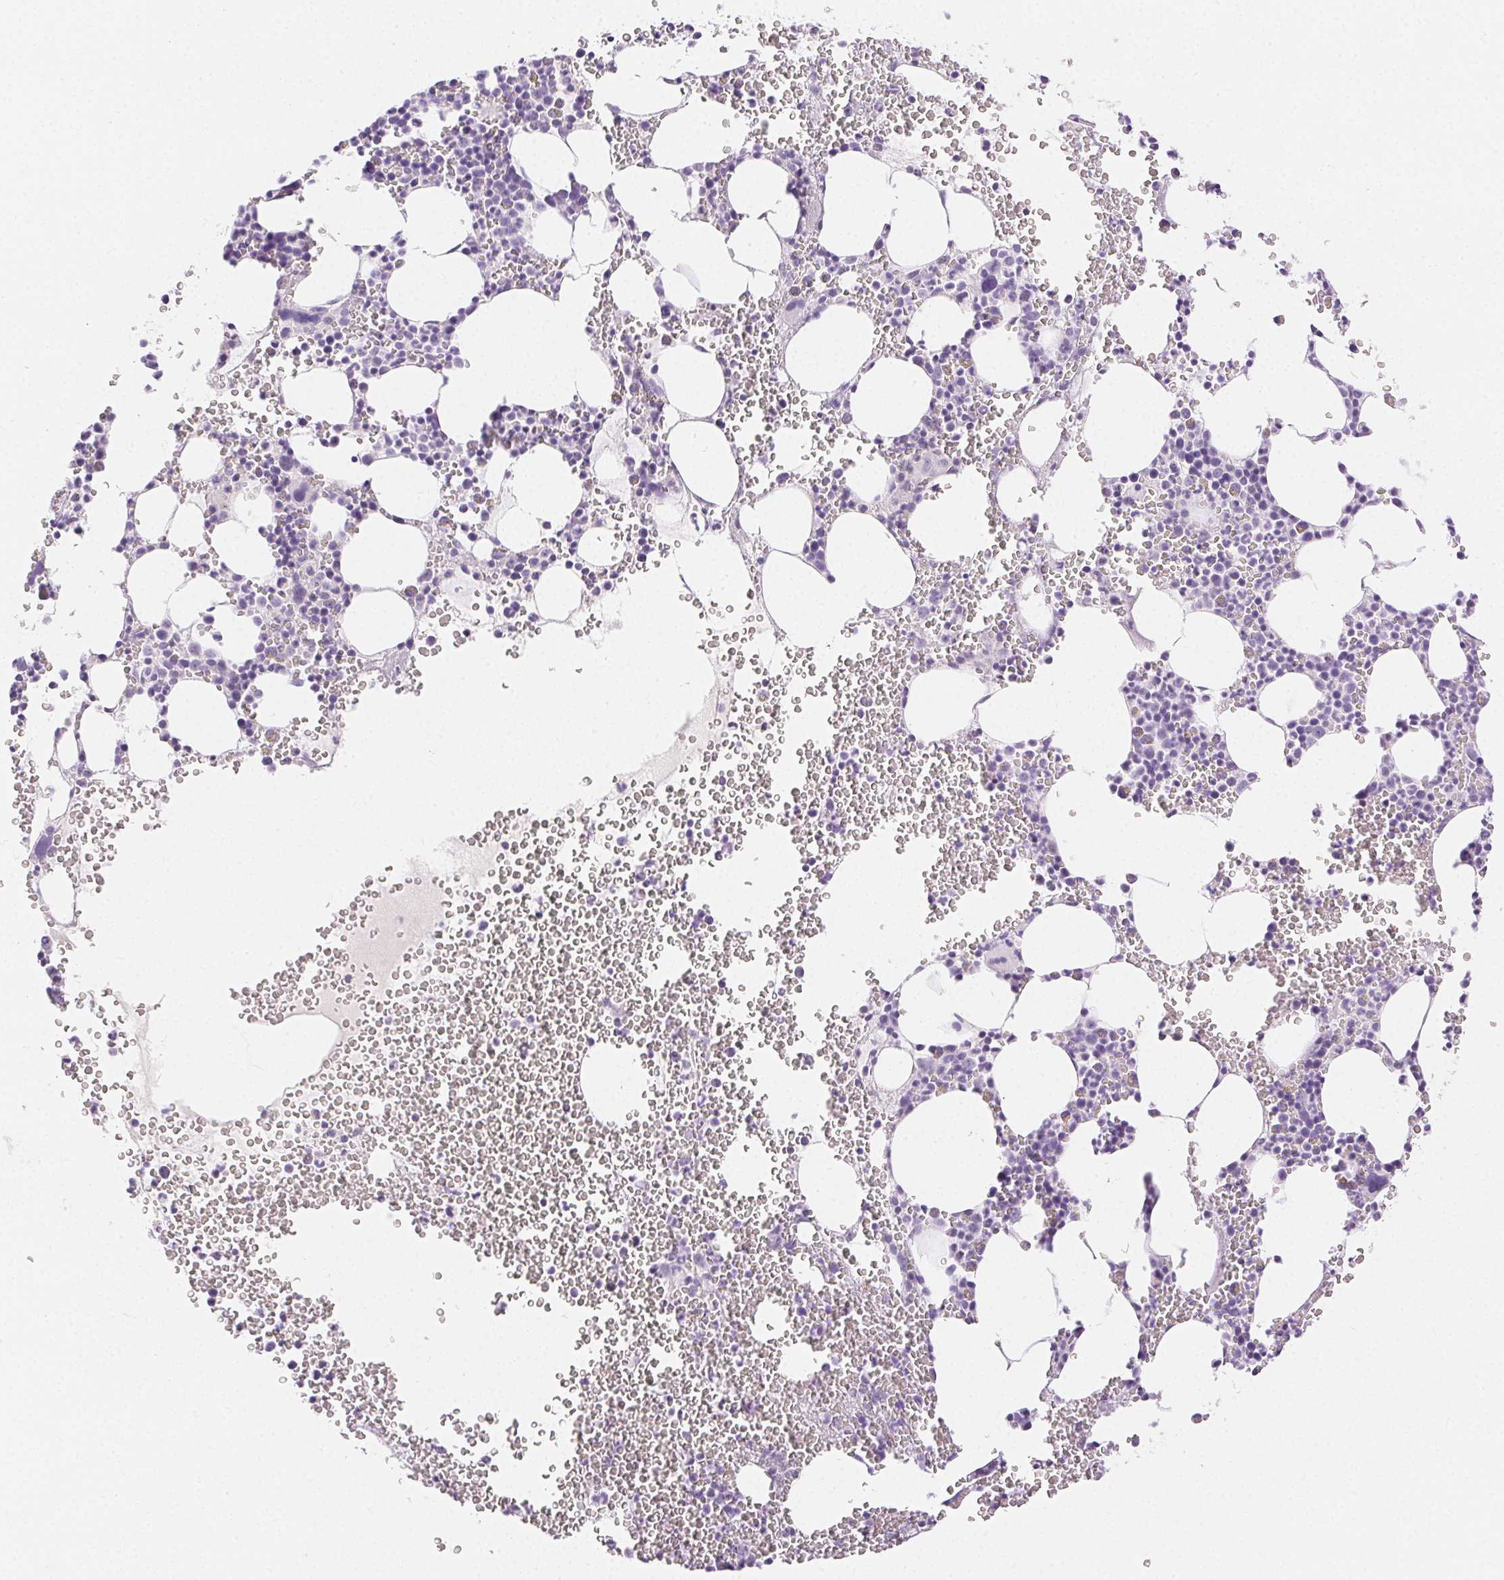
{"staining": {"intensity": "negative", "quantity": "none", "location": "none"}, "tissue": "bone marrow", "cell_type": "Hematopoietic cells", "image_type": "normal", "snomed": [{"axis": "morphology", "description": "Normal tissue, NOS"}, {"axis": "topography", "description": "Bone marrow"}], "caption": "Immunohistochemistry (IHC) image of unremarkable human bone marrow stained for a protein (brown), which reveals no expression in hematopoietic cells. (Brightfield microscopy of DAB (3,3'-diaminobenzidine) IHC at high magnification).", "gene": "SPACA4", "patient": {"sex": "male", "age": 82}}